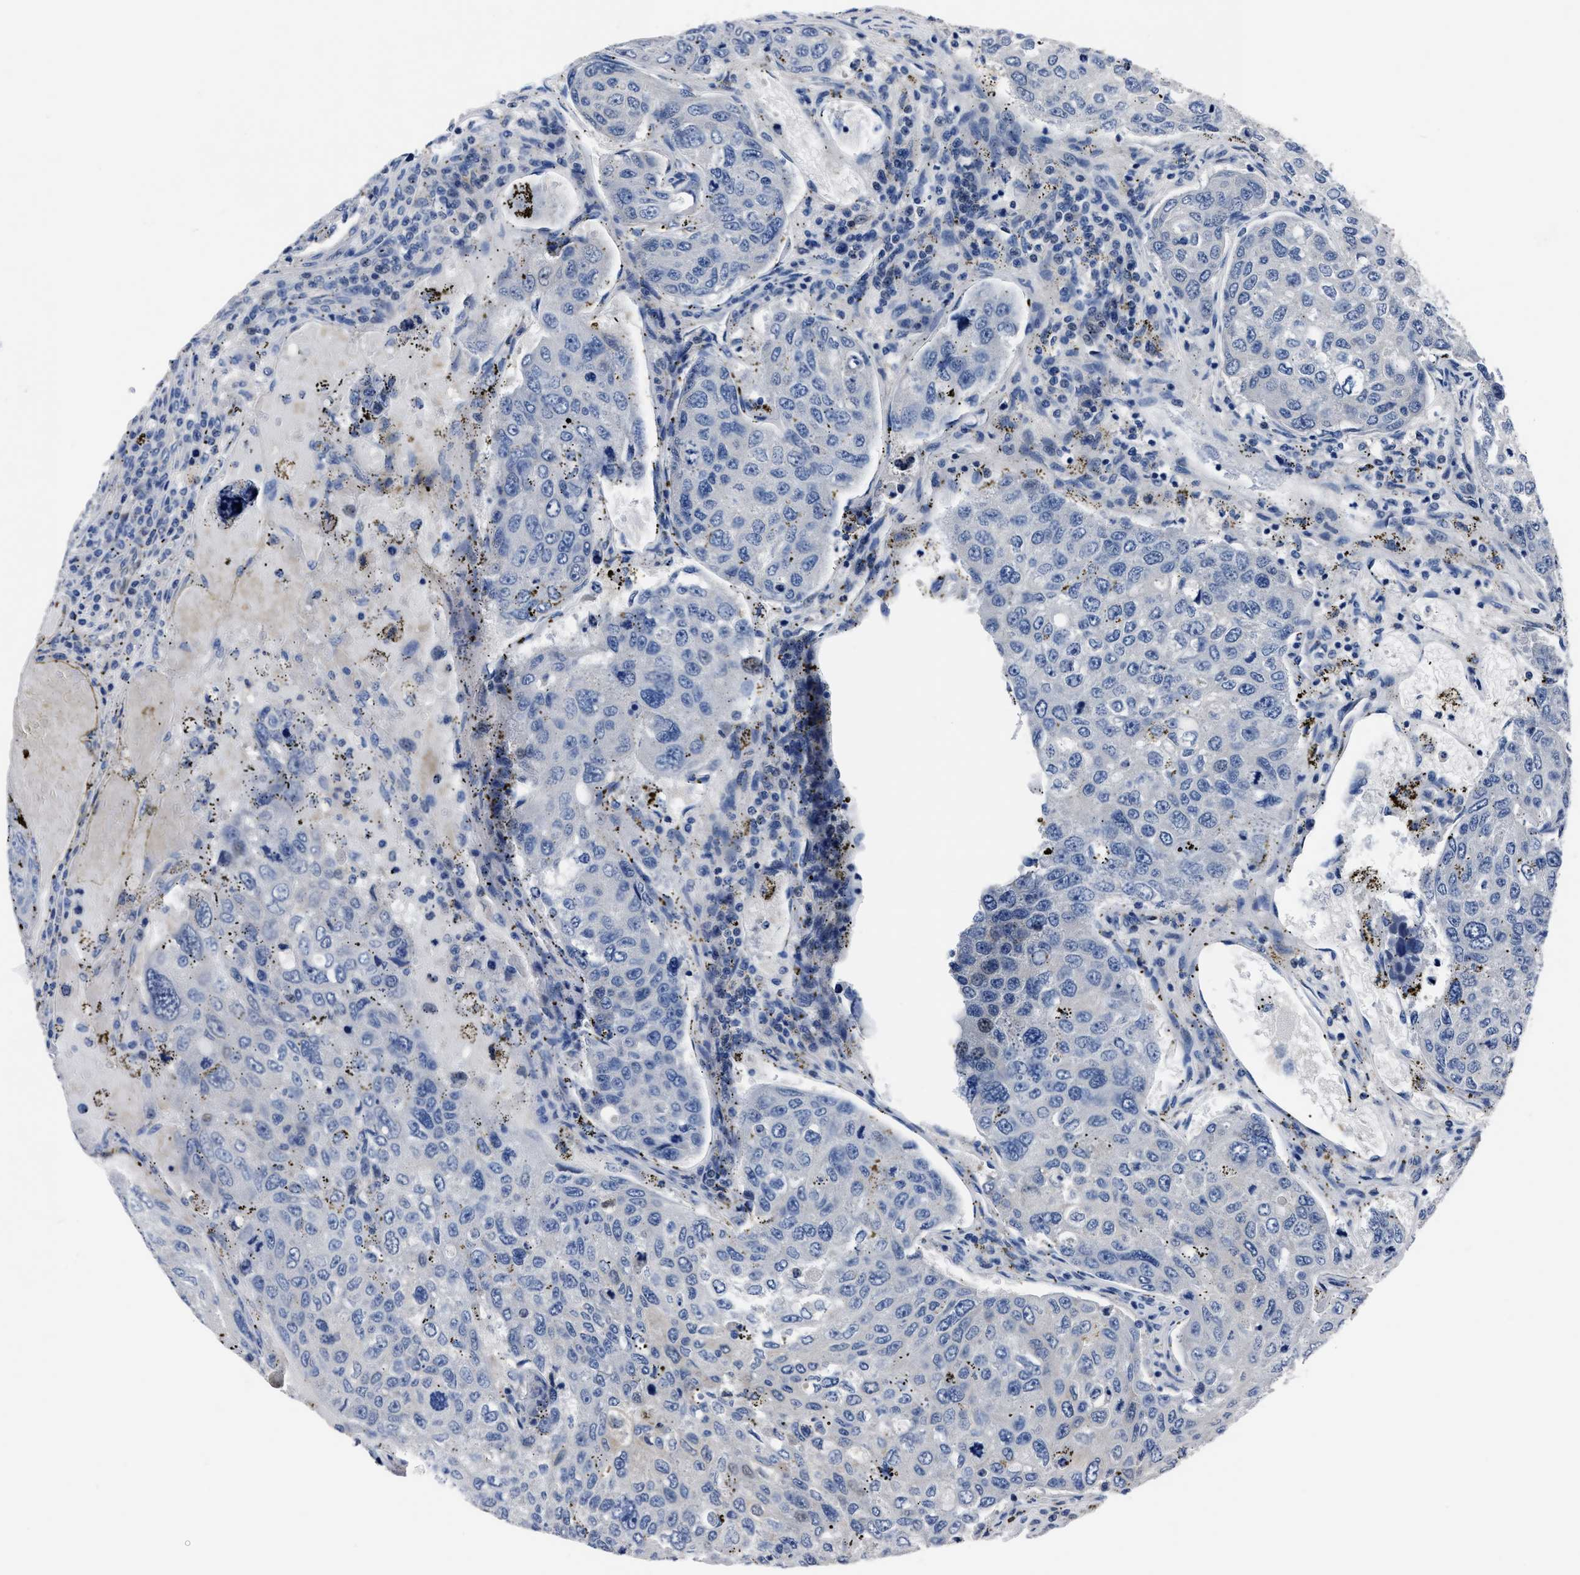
{"staining": {"intensity": "negative", "quantity": "none", "location": "none"}, "tissue": "urothelial cancer", "cell_type": "Tumor cells", "image_type": "cancer", "snomed": [{"axis": "morphology", "description": "Urothelial carcinoma, High grade"}, {"axis": "topography", "description": "Lymph node"}, {"axis": "topography", "description": "Urinary bladder"}], "caption": "Immunohistochemistry photomicrograph of neoplastic tissue: urothelial cancer stained with DAB (3,3'-diaminobenzidine) exhibits no significant protein staining in tumor cells.", "gene": "OR10G3", "patient": {"sex": "male", "age": 51}}